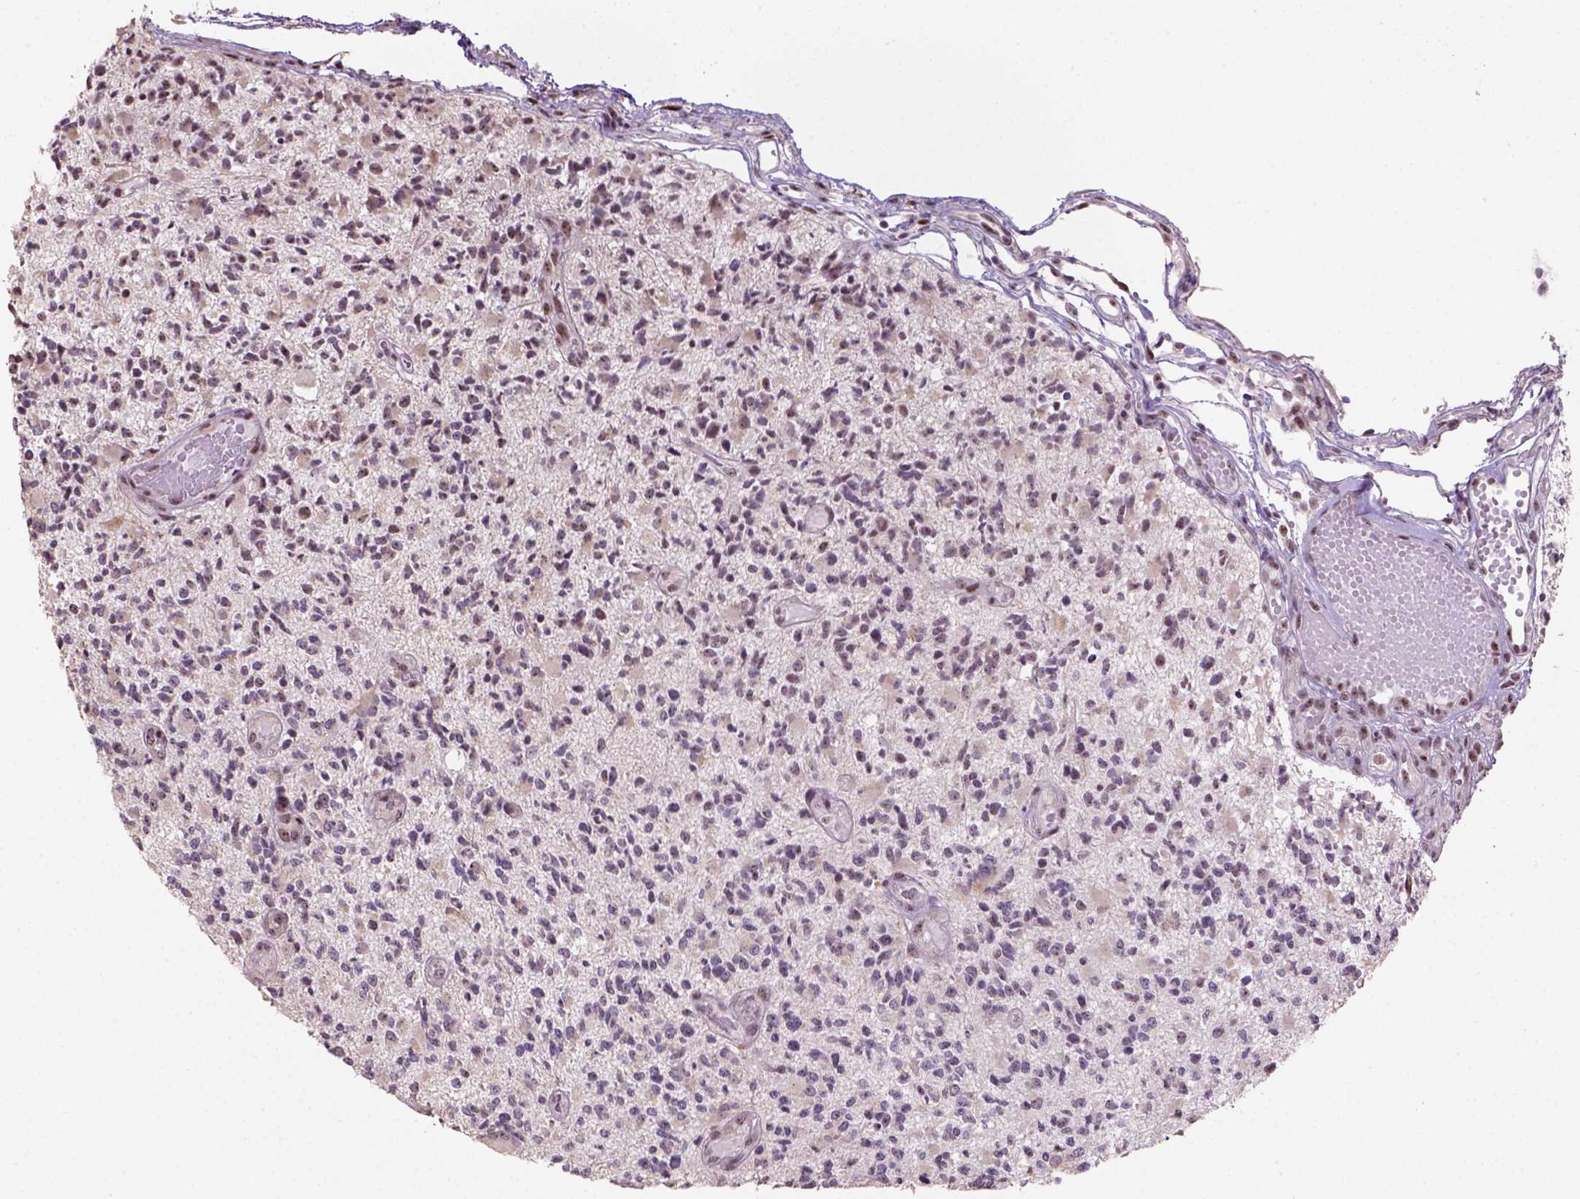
{"staining": {"intensity": "negative", "quantity": "none", "location": "none"}, "tissue": "glioma", "cell_type": "Tumor cells", "image_type": "cancer", "snomed": [{"axis": "morphology", "description": "Glioma, malignant, High grade"}, {"axis": "topography", "description": "Brain"}], "caption": "Protein analysis of malignant high-grade glioma reveals no significant positivity in tumor cells.", "gene": "DDX50", "patient": {"sex": "female", "age": 63}}